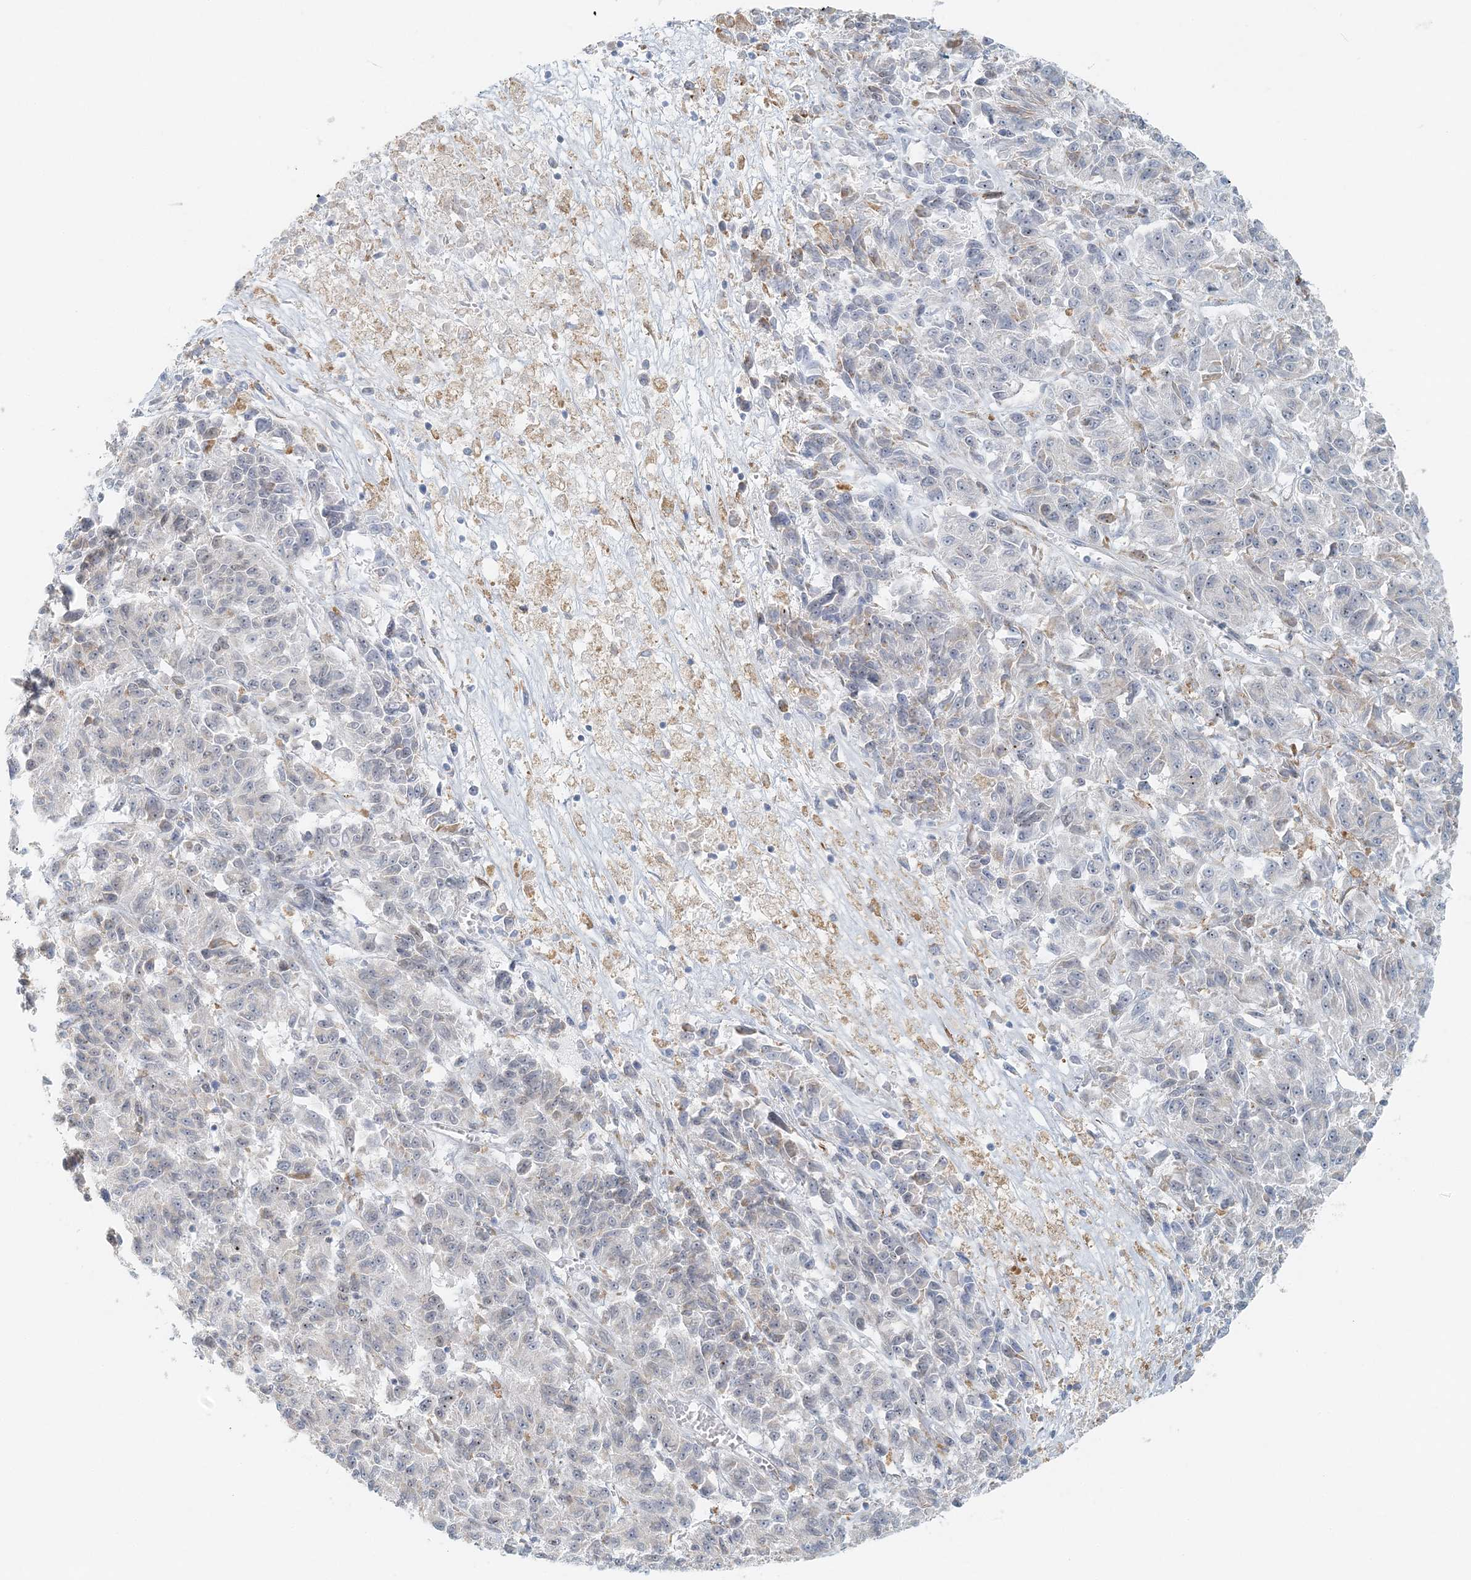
{"staining": {"intensity": "negative", "quantity": "none", "location": "none"}, "tissue": "melanoma", "cell_type": "Tumor cells", "image_type": "cancer", "snomed": [{"axis": "morphology", "description": "Malignant melanoma, Metastatic site"}, {"axis": "topography", "description": "Lung"}], "caption": "Micrograph shows no protein expression in tumor cells of malignant melanoma (metastatic site) tissue.", "gene": "STK11IP", "patient": {"sex": "male", "age": 64}}